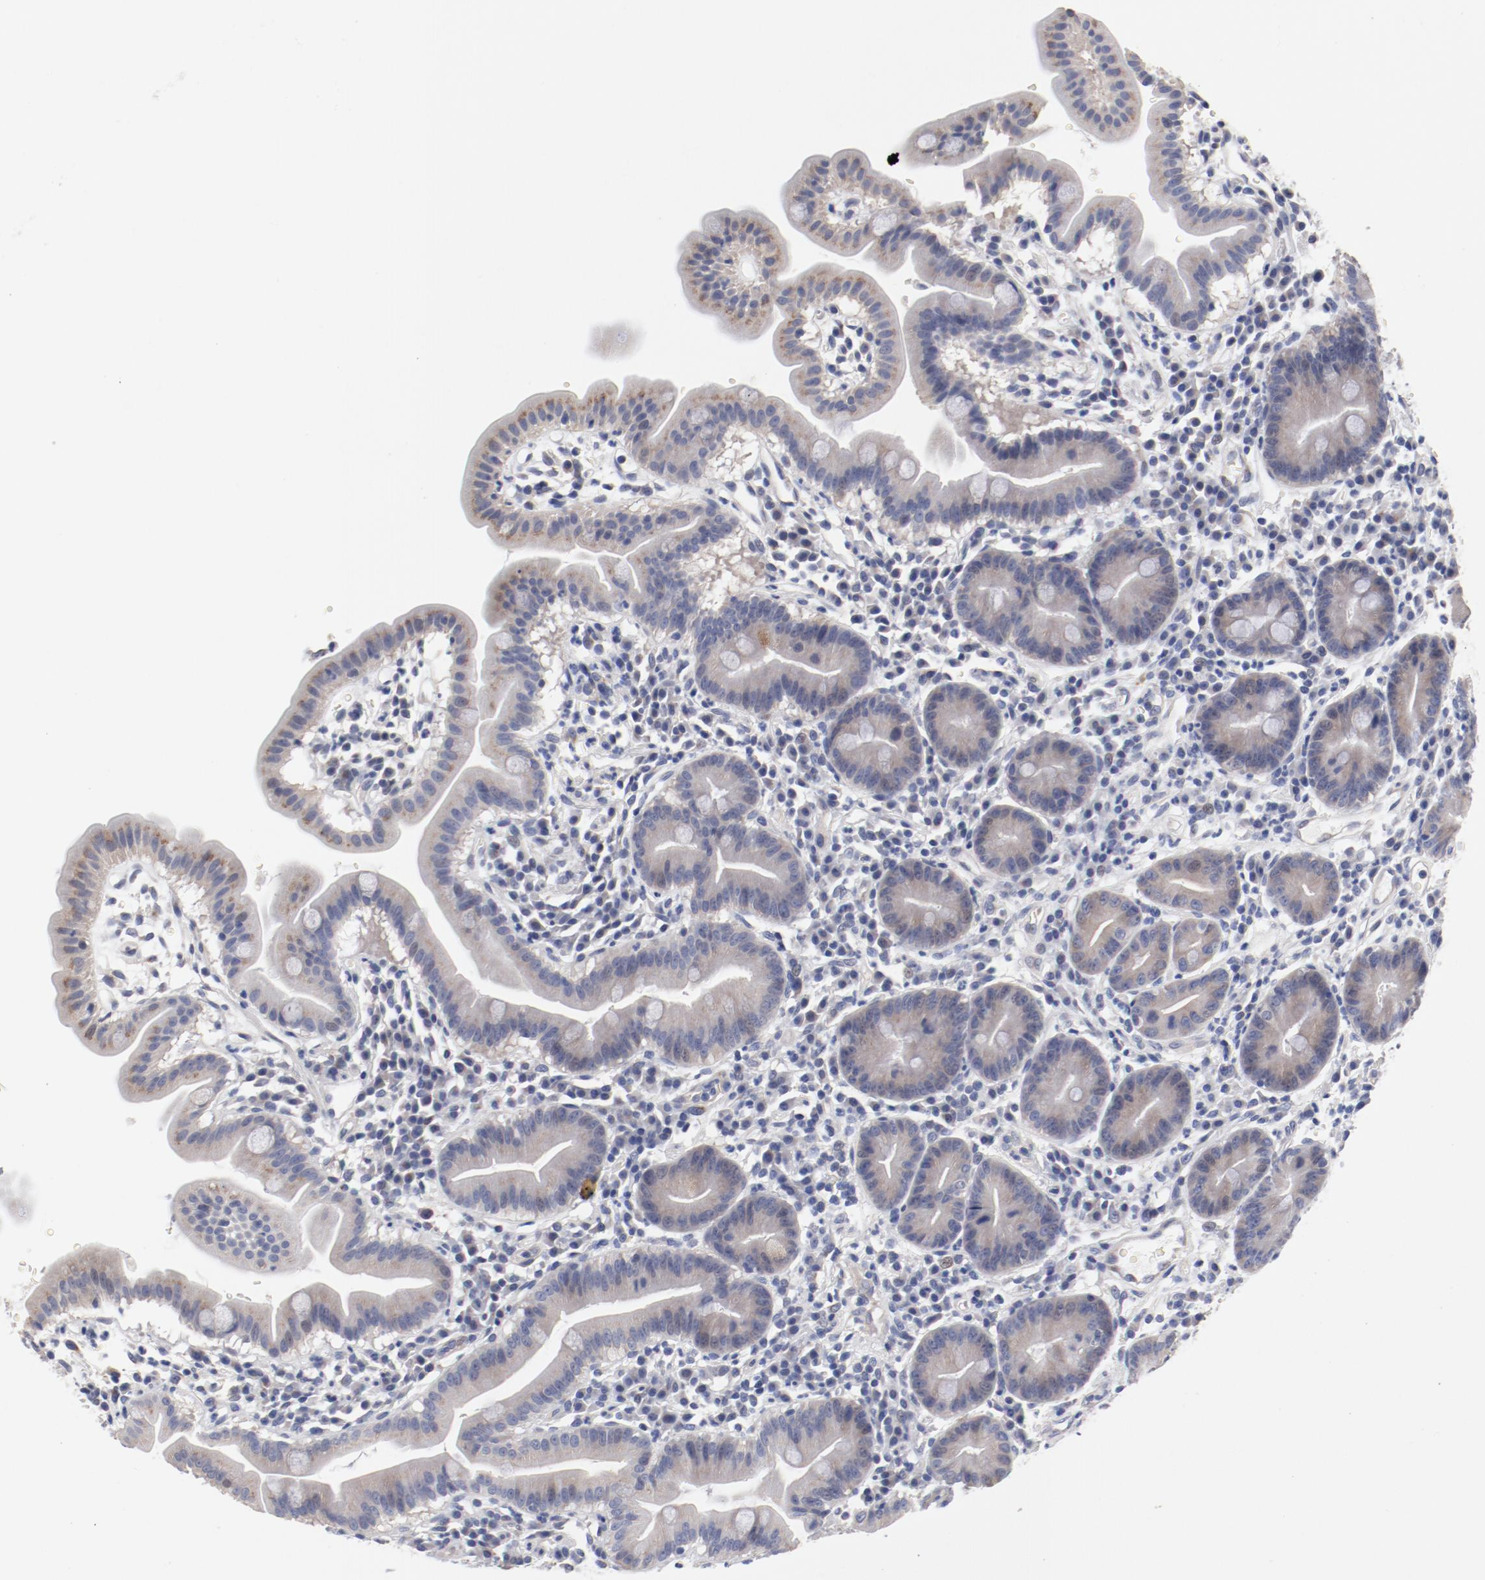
{"staining": {"intensity": "weak", "quantity": "25%-75%", "location": "cytoplasmic/membranous"}, "tissue": "duodenum", "cell_type": "Glandular cells", "image_type": "normal", "snomed": [{"axis": "morphology", "description": "Normal tissue, NOS"}, {"axis": "topography", "description": "Duodenum"}], "caption": "DAB (3,3'-diaminobenzidine) immunohistochemical staining of unremarkable duodenum exhibits weak cytoplasmic/membranous protein staining in about 25%-75% of glandular cells. (Brightfield microscopy of DAB IHC at high magnification).", "gene": "GPR143", "patient": {"sex": "male", "age": 50}}